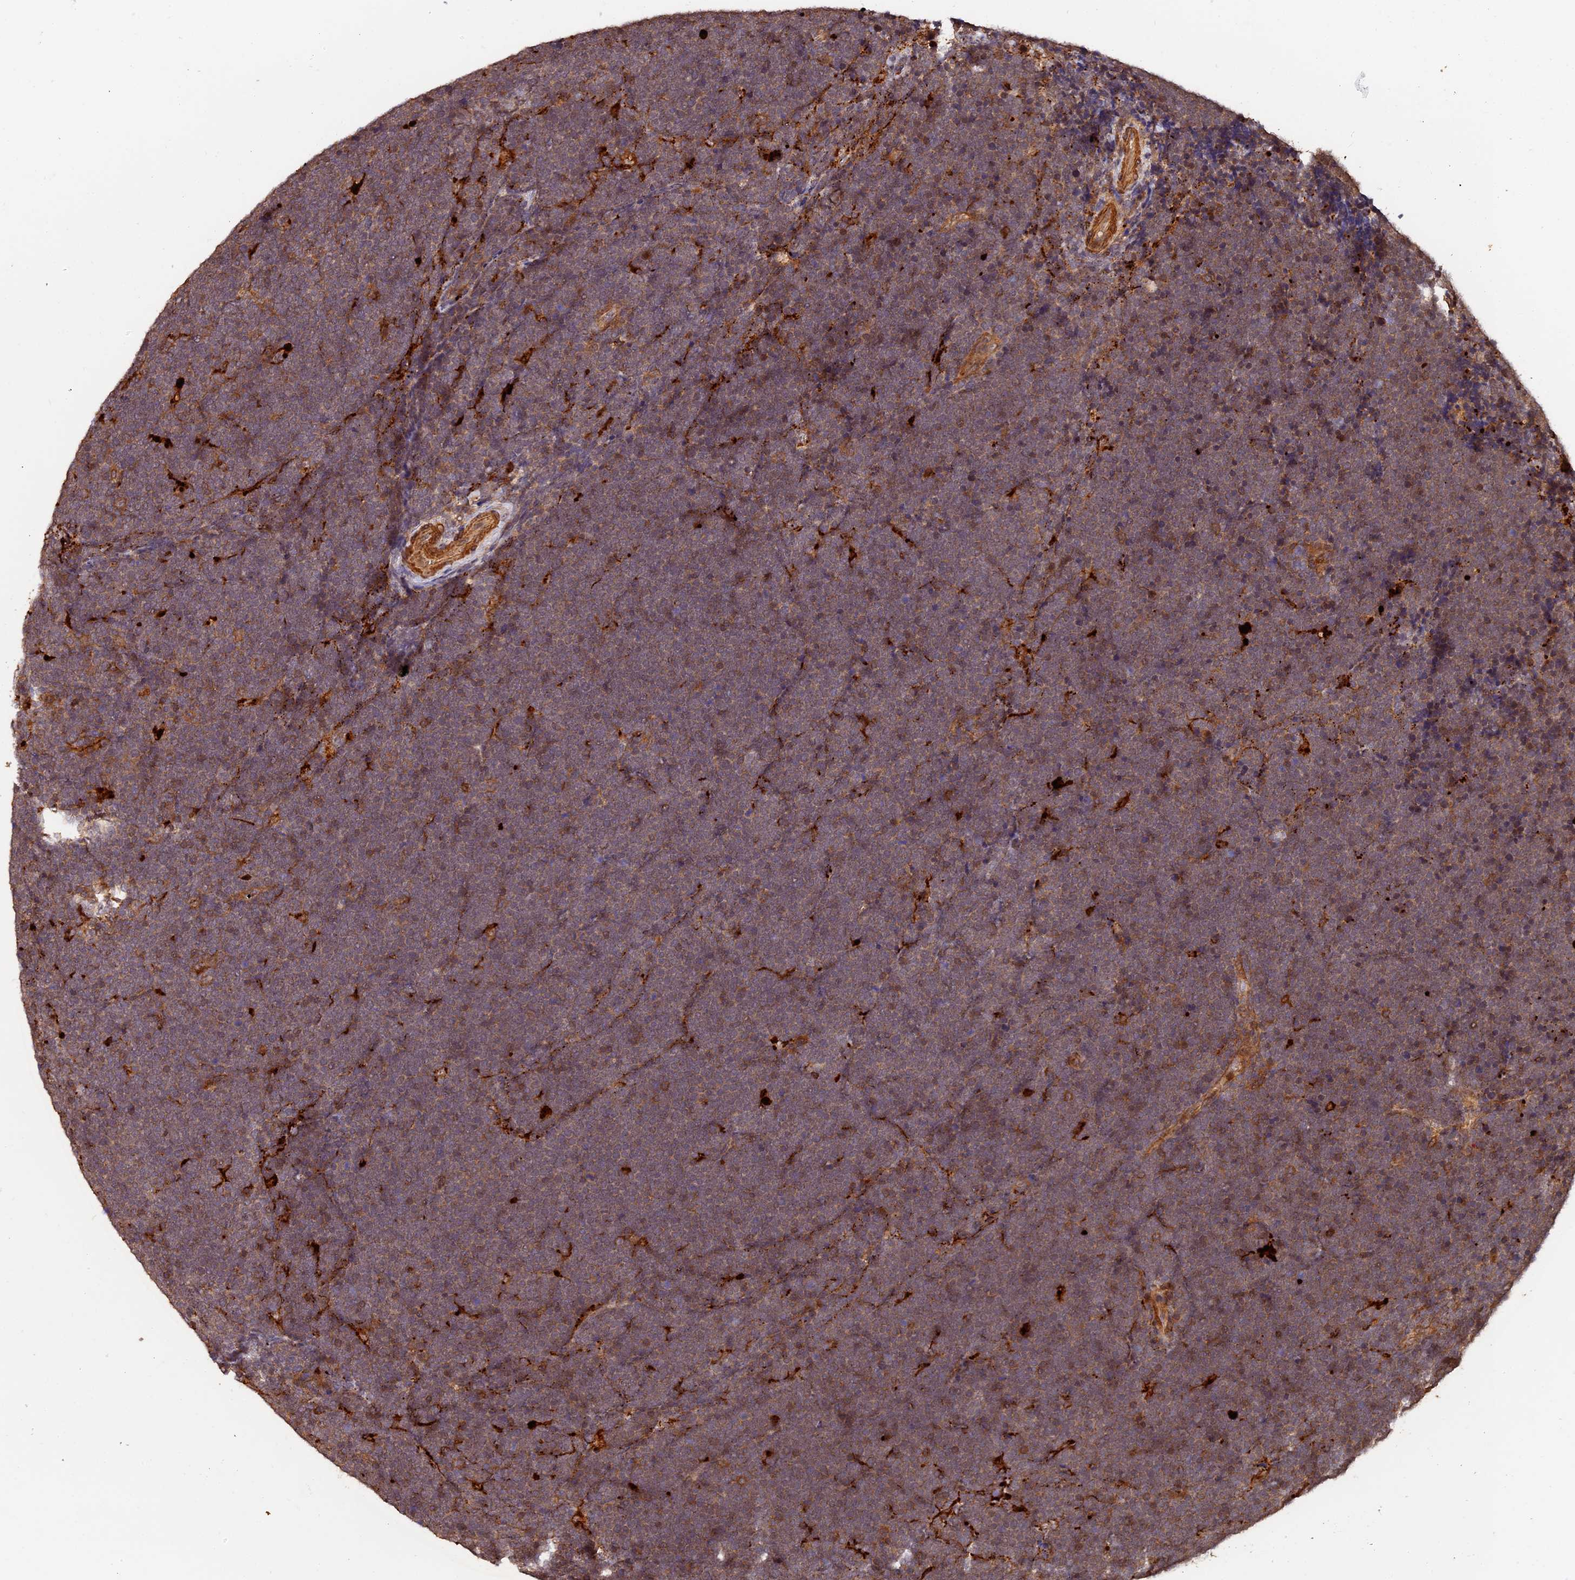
{"staining": {"intensity": "moderate", "quantity": ">75%", "location": "cytoplasmic/membranous"}, "tissue": "lymphoma", "cell_type": "Tumor cells", "image_type": "cancer", "snomed": [{"axis": "morphology", "description": "Malignant lymphoma, non-Hodgkin's type, High grade"}, {"axis": "topography", "description": "Lymph node"}], "caption": "IHC staining of lymphoma, which exhibits medium levels of moderate cytoplasmic/membranous expression in approximately >75% of tumor cells indicating moderate cytoplasmic/membranous protein positivity. The staining was performed using DAB (3,3'-diaminobenzidine) (brown) for protein detection and nuclei were counterstained in hematoxylin (blue).", "gene": "MMP15", "patient": {"sex": "male", "age": 13}}